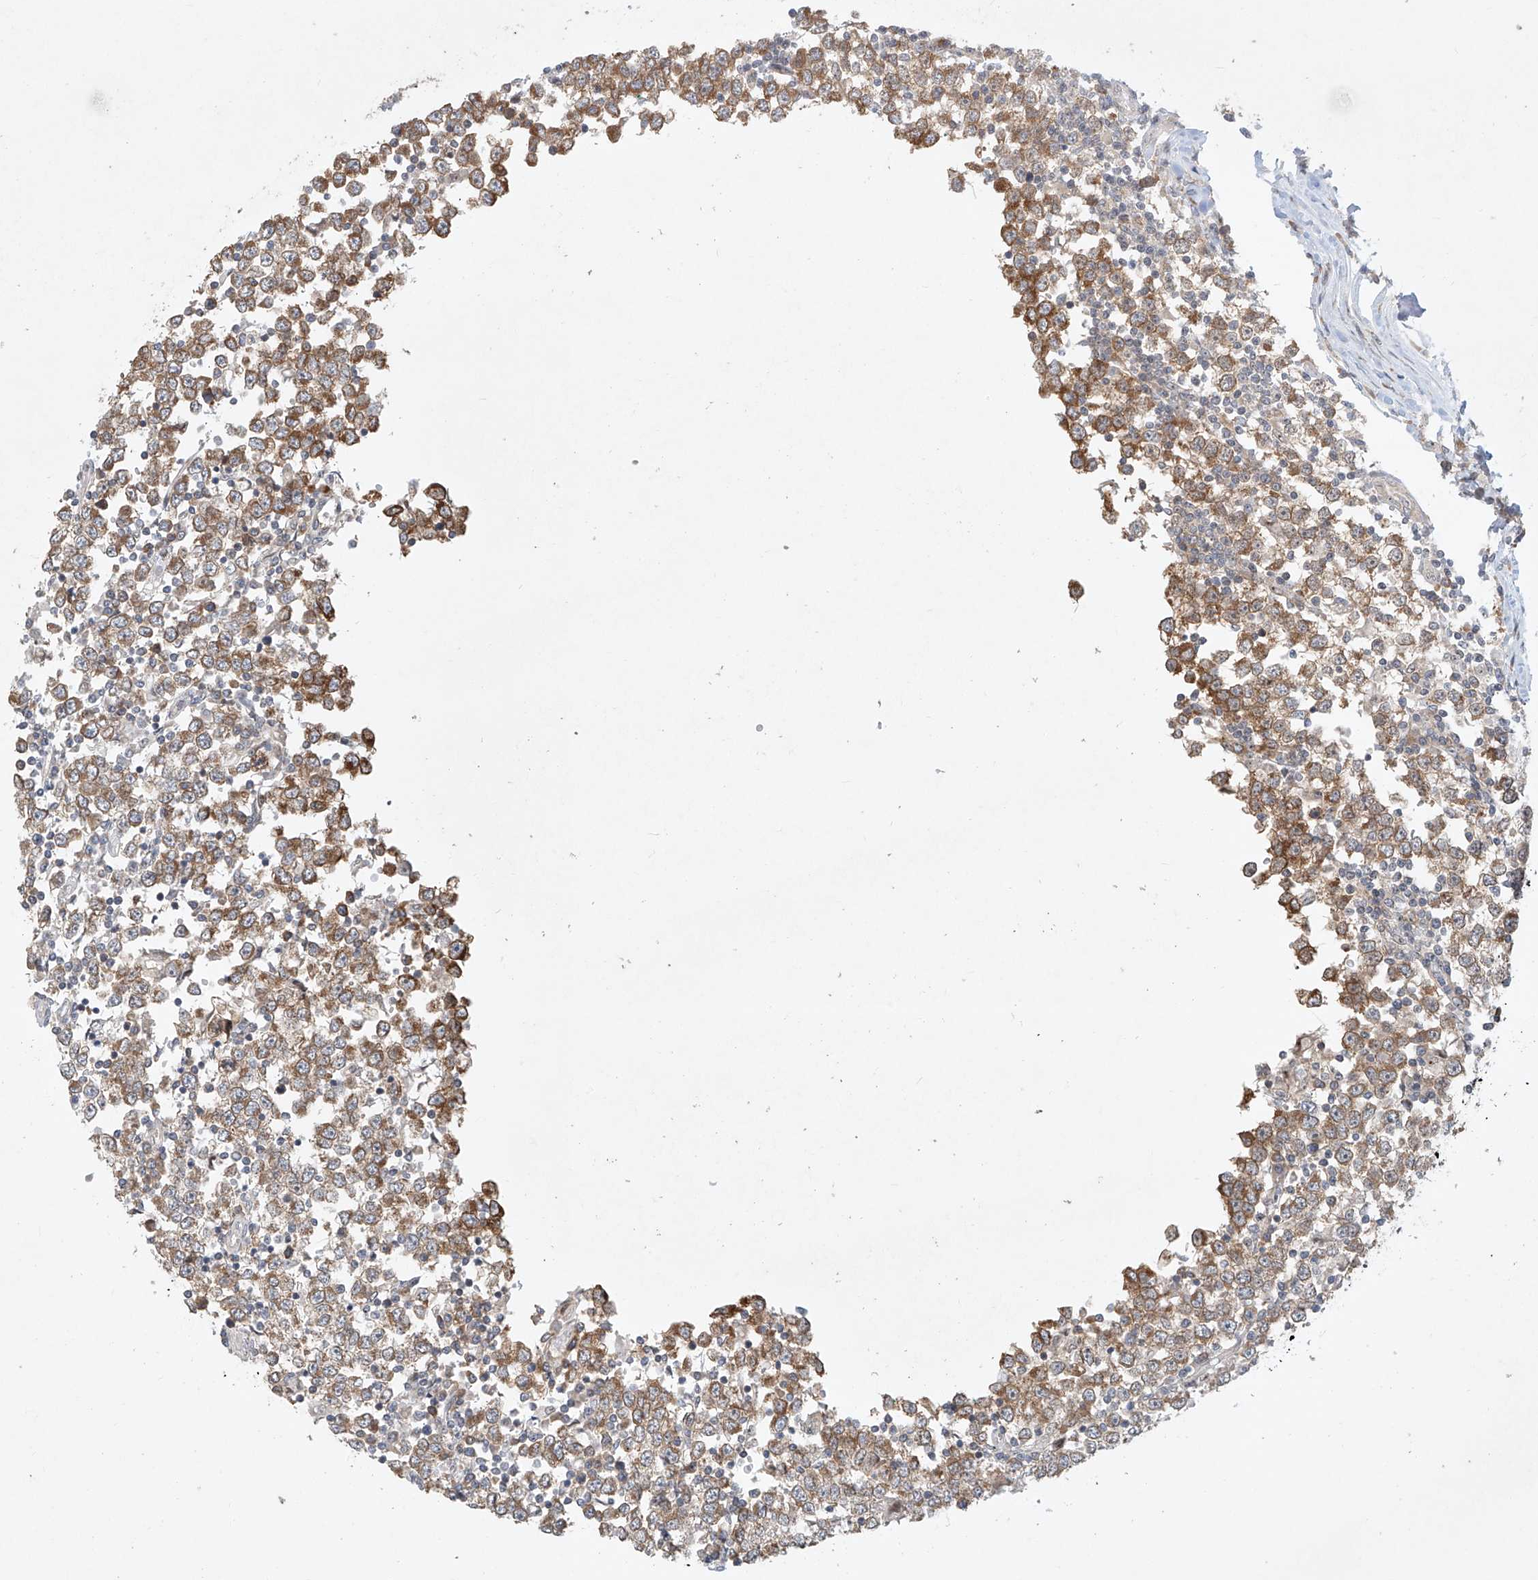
{"staining": {"intensity": "moderate", "quantity": ">75%", "location": "cytoplasmic/membranous"}, "tissue": "testis cancer", "cell_type": "Tumor cells", "image_type": "cancer", "snomed": [{"axis": "morphology", "description": "Seminoma, NOS"}, {"axis": "topography", "description": "Testis"}], "caption": "Protein staining demonstrates moderate cytoplasmic/membranous staining in approximately >75% of tumor cells in seminoma (testis).", "gene": "TASP1", "patient": {"sex": "male", "age": 65}}